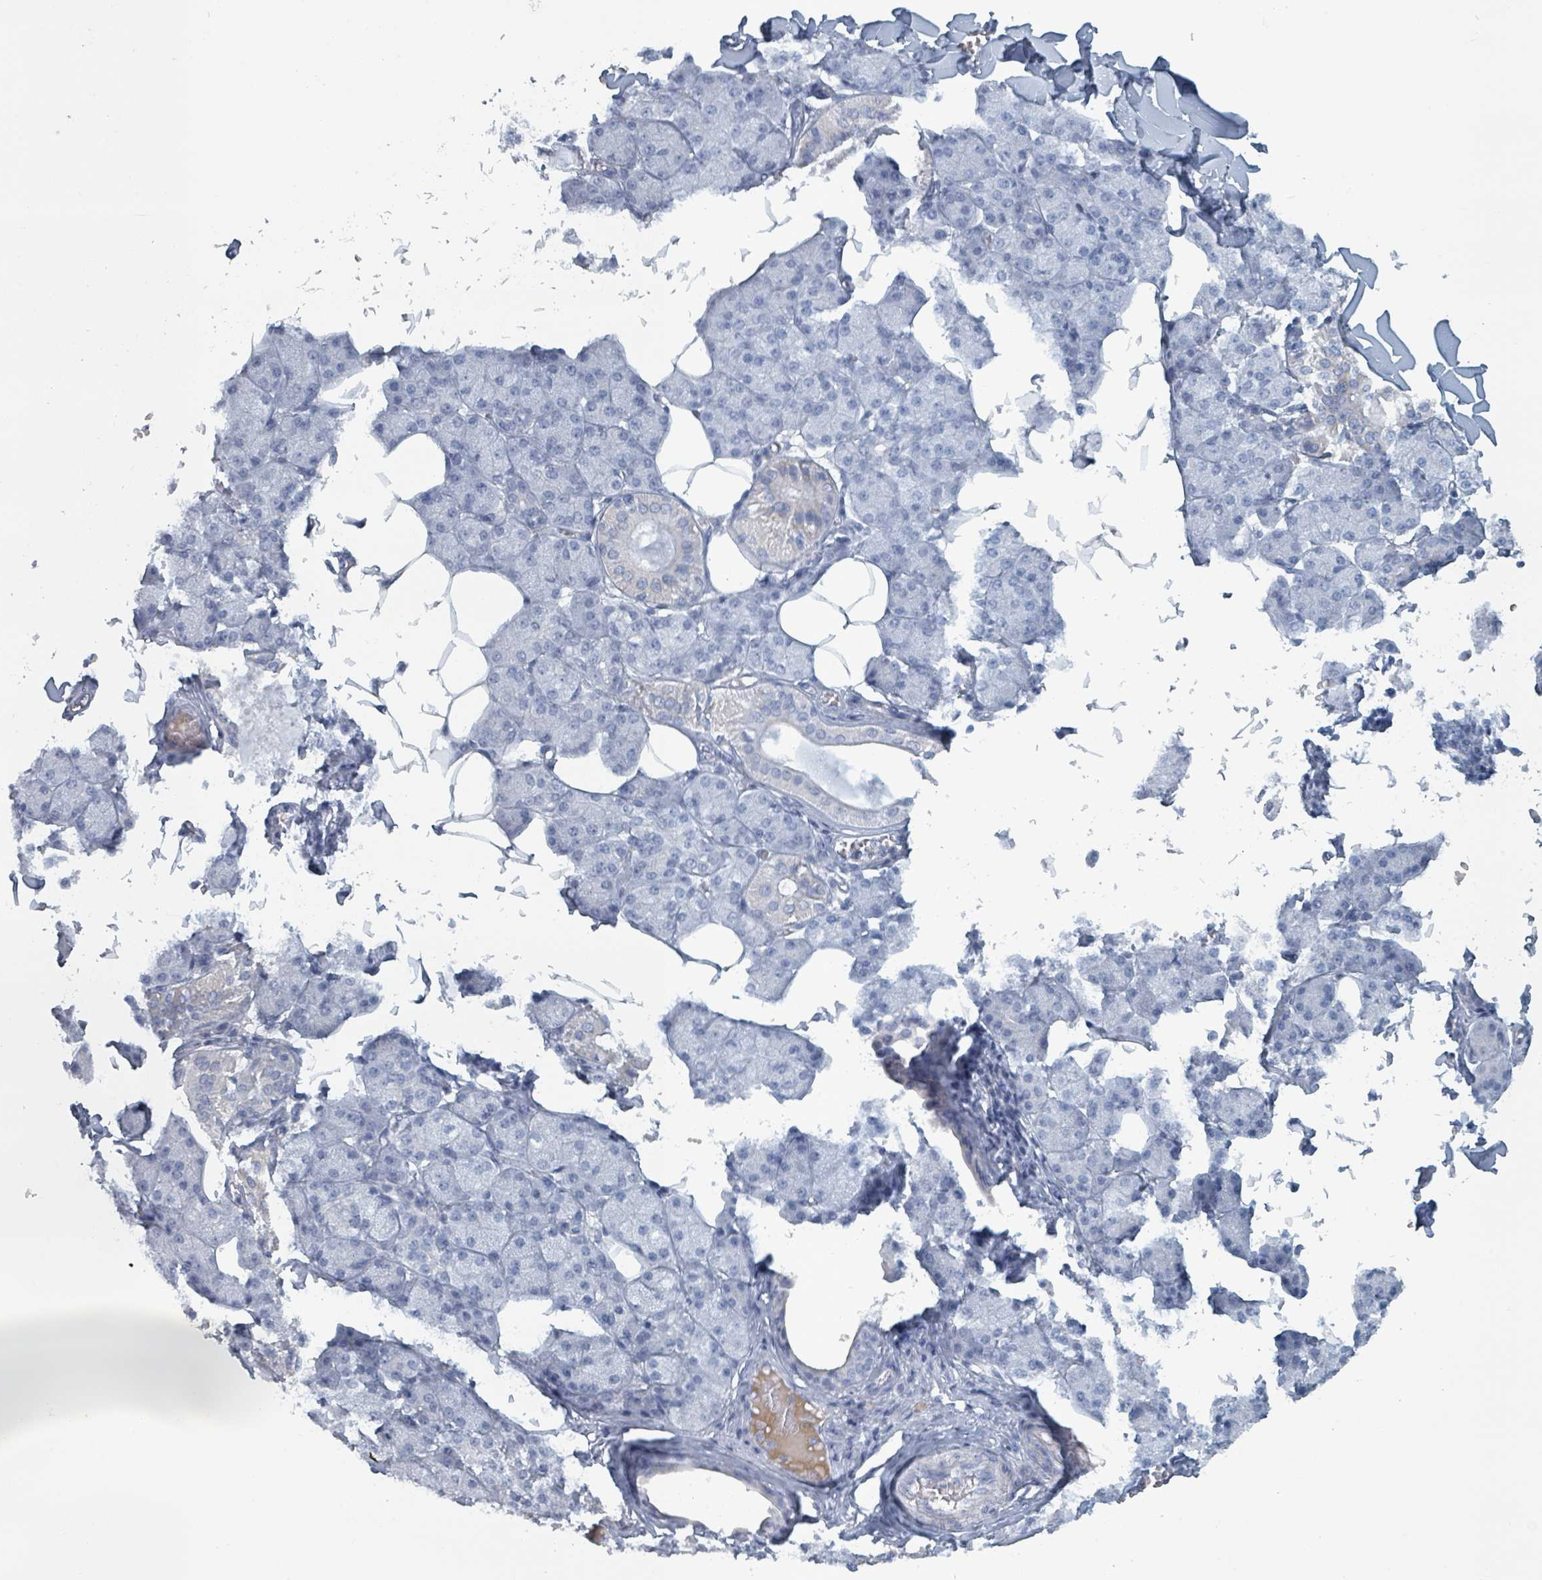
{"staining": {"intensity": "negative", "quantity": "none", "location": "none"}, "tissue": "salivary gland", "cell_type": "Glandular cells", "image_type": "normal", "snomed": [{"axis": "morphology", "description": "Normal tissue, NOS"}, {"axis": "topography", "description": "Salivary gland"}], "caption": "DAB (3,3'-diaminobenzidine) immunohistochemical staining of normal salivary gland displays no significant expression in glandular cells. (Brightfield microscopy of DAB (3,3'-diaminobenzidine) IHC at high magnification).", "gene": "HEATR5A", "patient": {"sex": "female", "age": 33}}